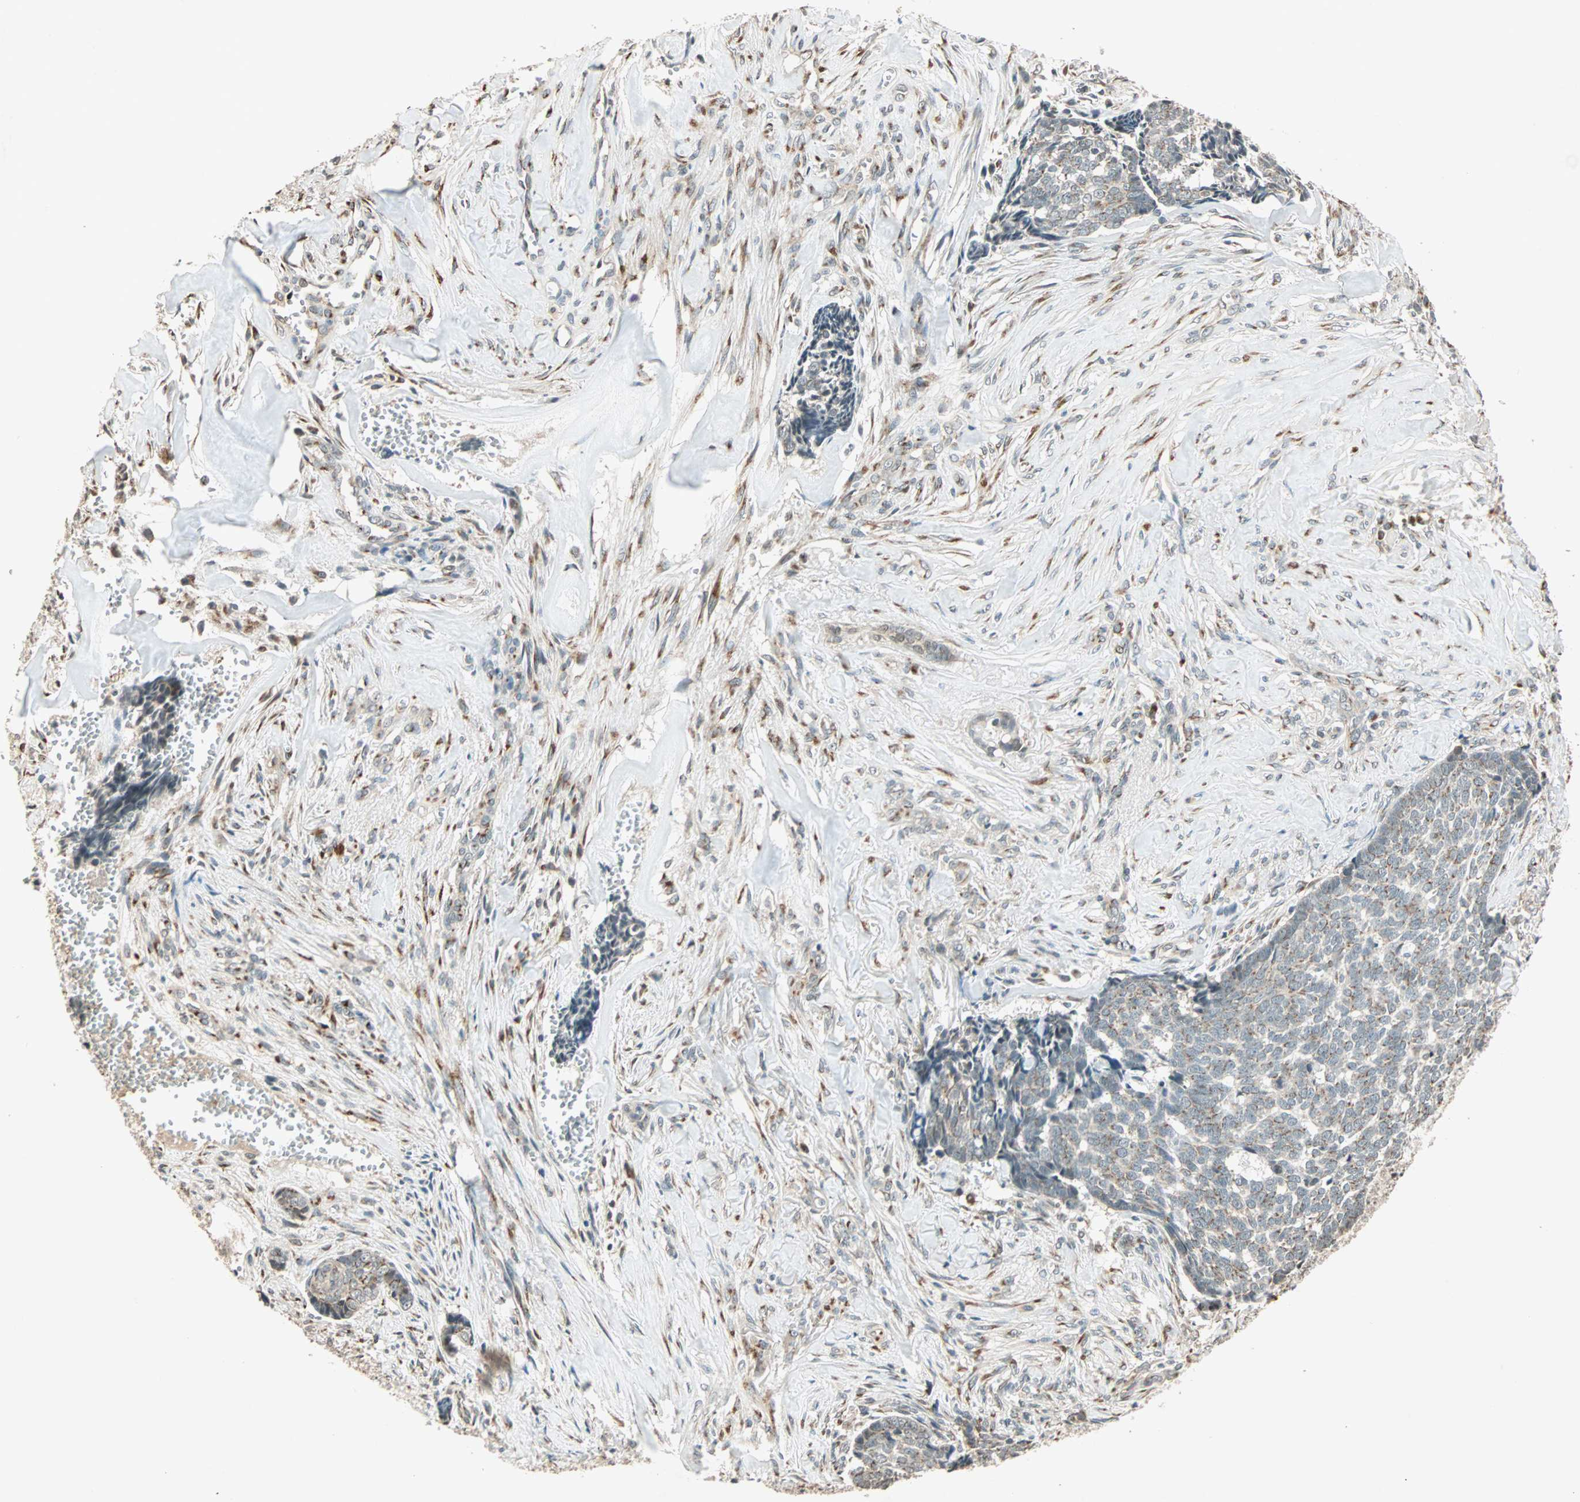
{"staining": {"intensity": "weak", "quantity": "<25%", "location": "cytoplasmic/membranous"}, "tissue": "skin cancer", "cell_type": "Tumor cells", "image_type": "cancer", "snomed": [{"axis": "morphology", "description": "Basal cell carcinoma"}, {"axis": "topography", "description": "Skin"}], "caption": "The histopathology image demonstrates no significant staining in tumor cells of basal cell carcinoma (skin).", "gene": "PRDM2", "patient": {"sex": "male", "age": 84}}